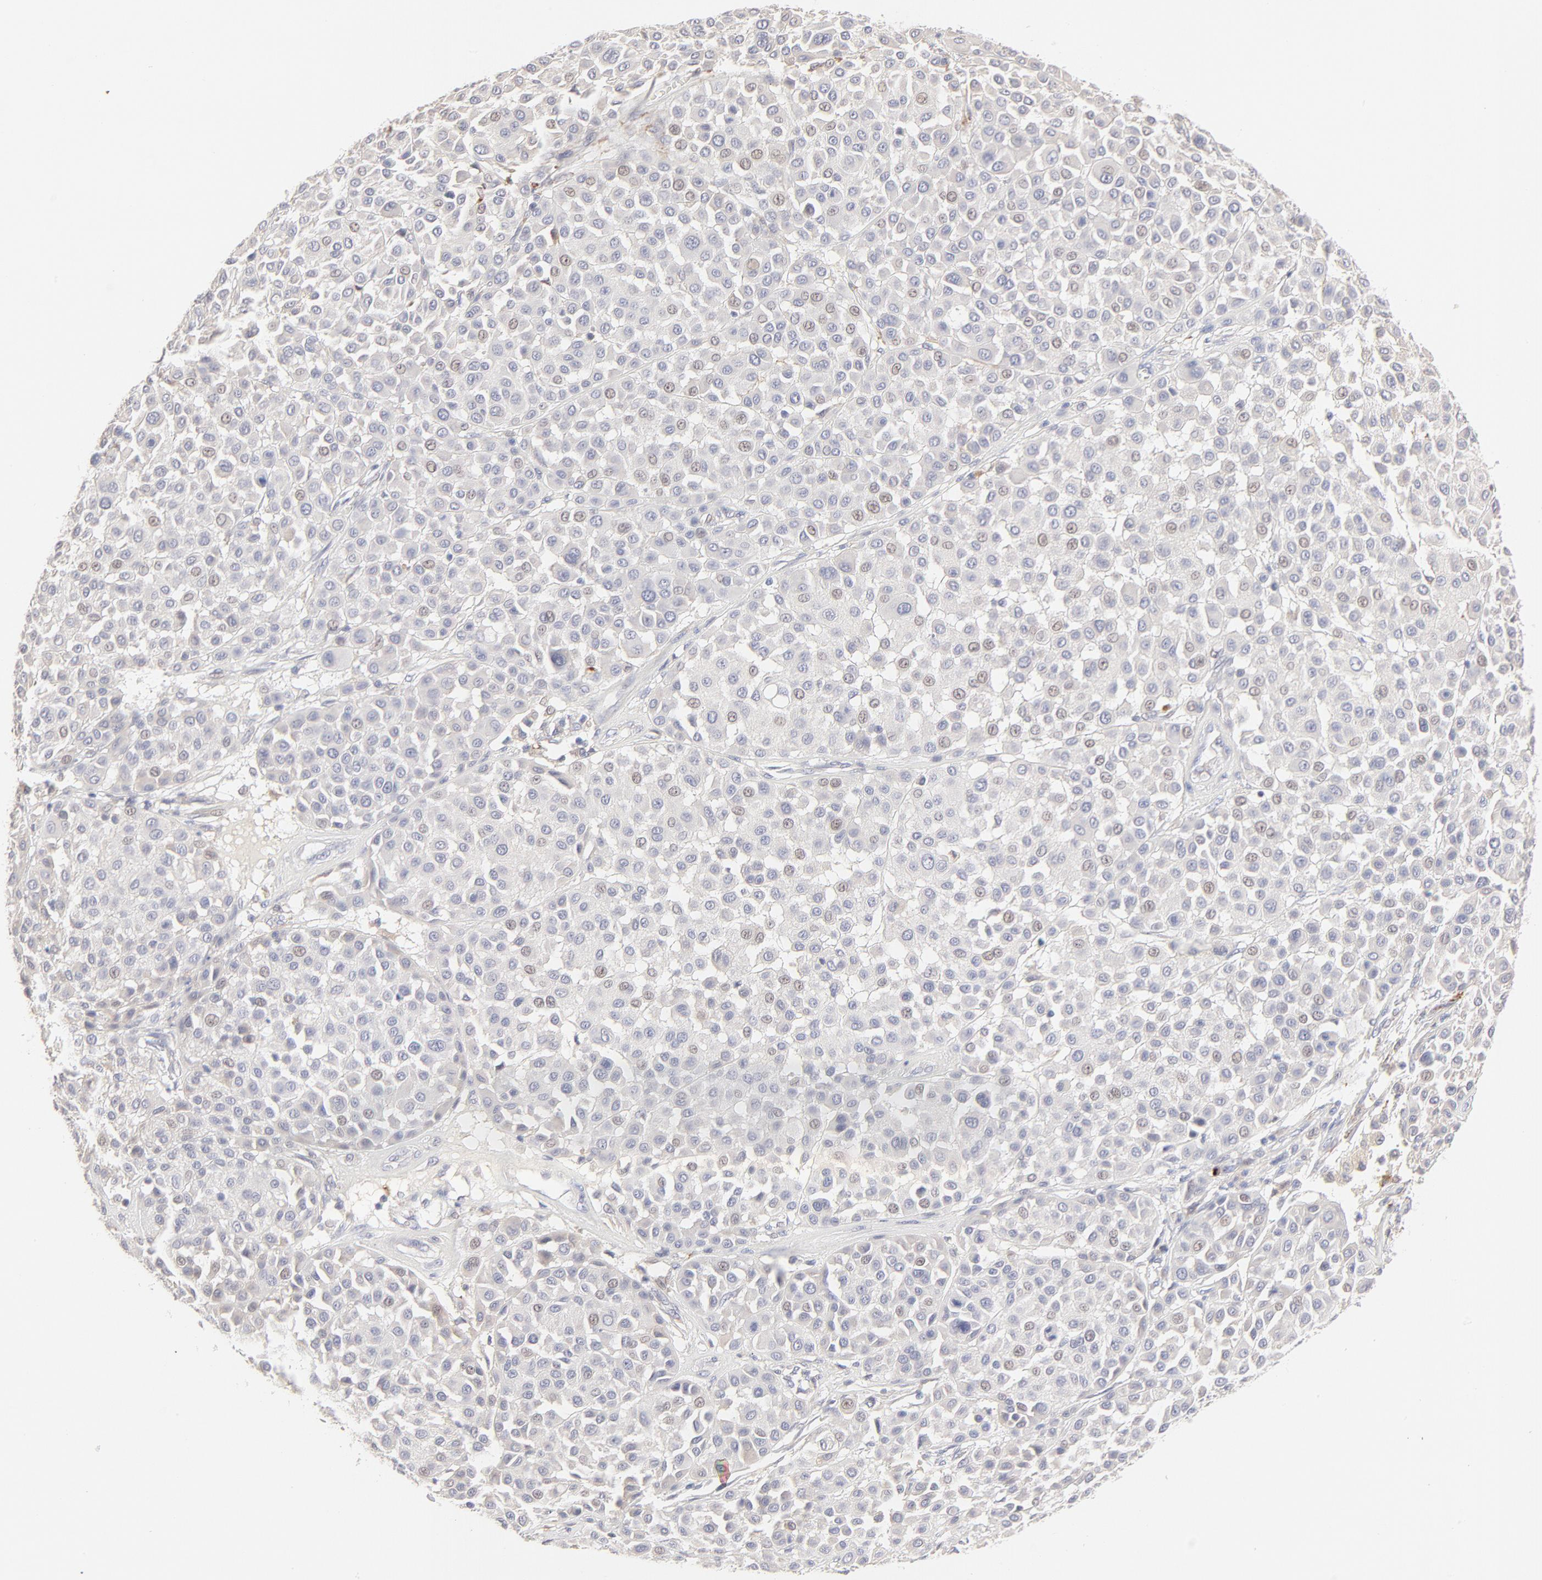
{"staining": {"intensity": "weak", "quantity": "<25%", "location": "nuclear"}, "tissue": "melanoma", "cell_type": "Tumor cells", "image_type": "cancer", "snomed": [{"axis": "morphology", "description": "Malignant melanoma, Metastatic site"}, {"axis": "topography", "description": "Soft tissue"}], "caption": "Image shows no significant protein positivity in tumor cells of melanoma.", "gene": "ELF3", "patient": {"sex": "male", "age": 41}}